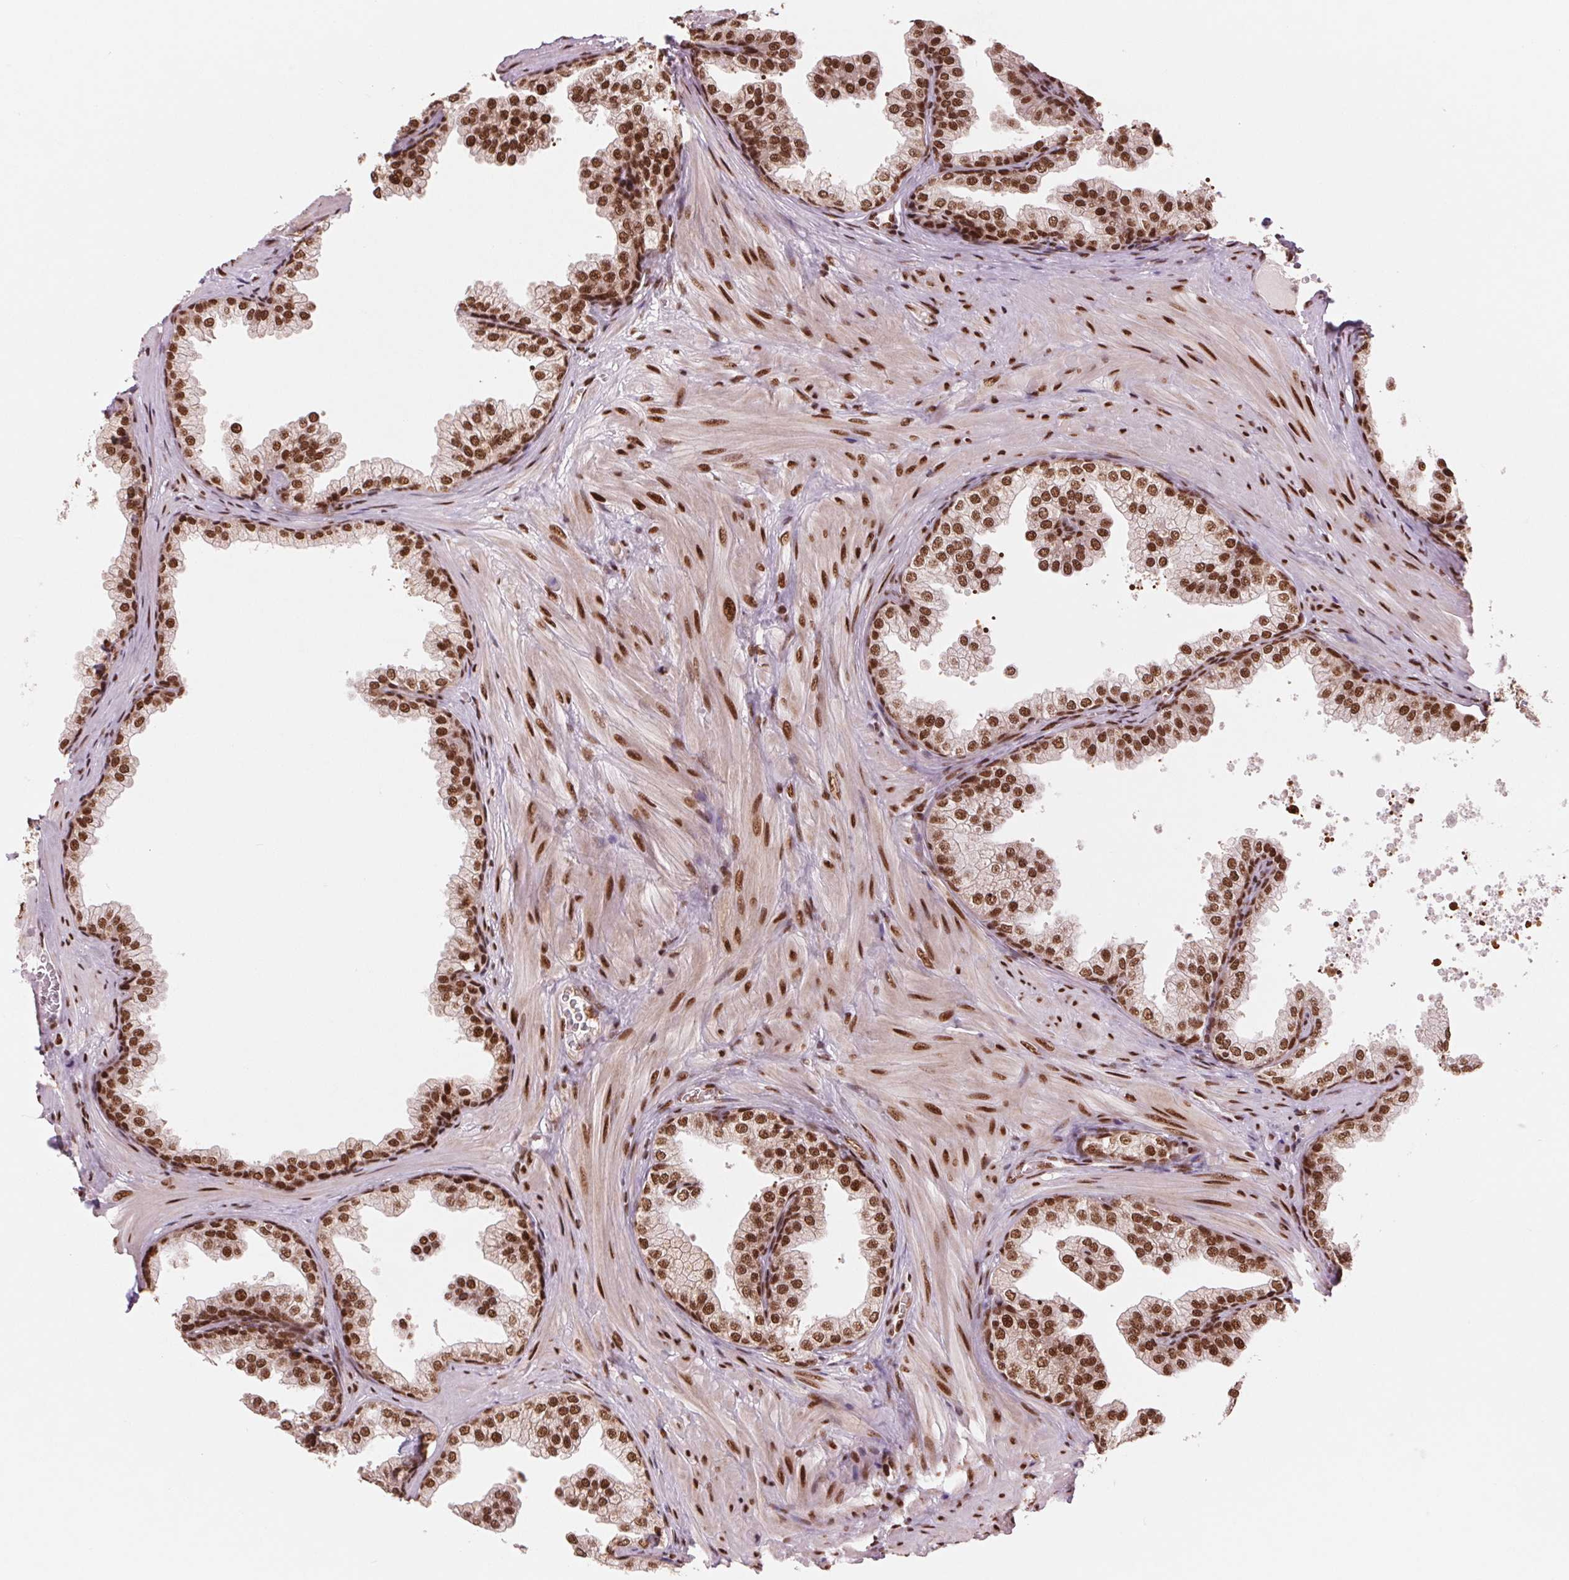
{"staining": {"intensity": "strong", "quantity": ">75%", "location": "nuclear"}, "tissue": "prostate", "cell_type": "Glandular cells", "image_type": "normal", "snomed": [{"axis": "morphology", "description": "Normal tissue, NOS"}, {"axis": "topography", "description": "Prostate"}], "caption": "Protein staining displays strong nuclear expression in approximately >75% of glandular cells in unremarkable prostate. (Brightfield microscopy of DAB IHC at high magnification).", "gene": "TTLL9", "patient": {"sex": "male", "age": 37}}